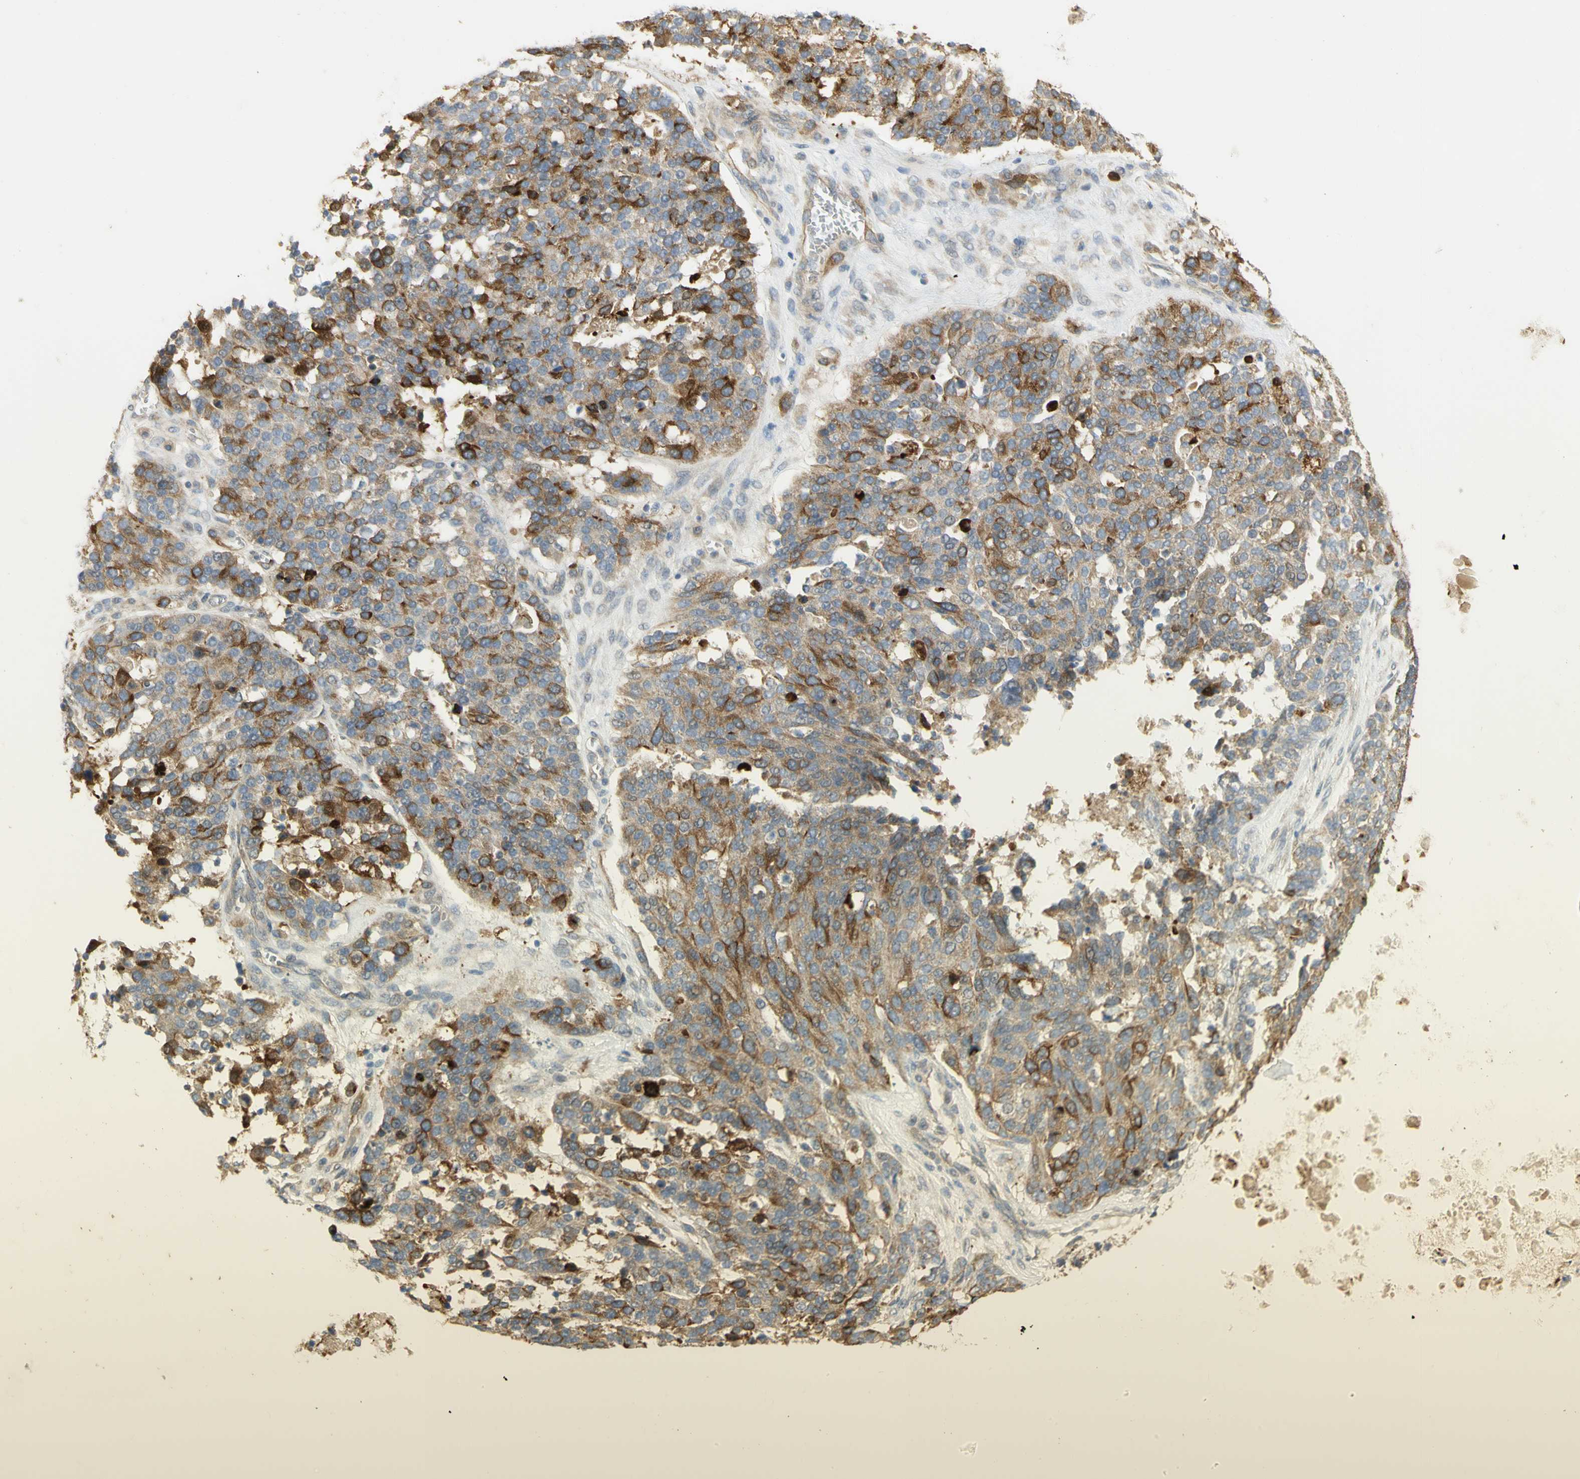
{"staining": {"intensity": "strong", "quantity": ">75%", "location": "cytoplasmic/membranous"}, "tissue": "ovarian cancer", "cell_type": "Tumor cells", "image_type": "cancer", "snomed": [{"axis": "morphology", "description": "Cystadenocarcinoma, serous, NOS"}, {"axis": "topography", "description": "Ovary"}], "caption": "This histopathology image exhibits immunohistochemistry staining of ovarian cancer (serous cystadenocarcinoma), with high strong cytoplasmic/membranous staining in about >75% of tumor cells.", "gene": "KIF11", "patient": {"sex": "female", "age": 44}}